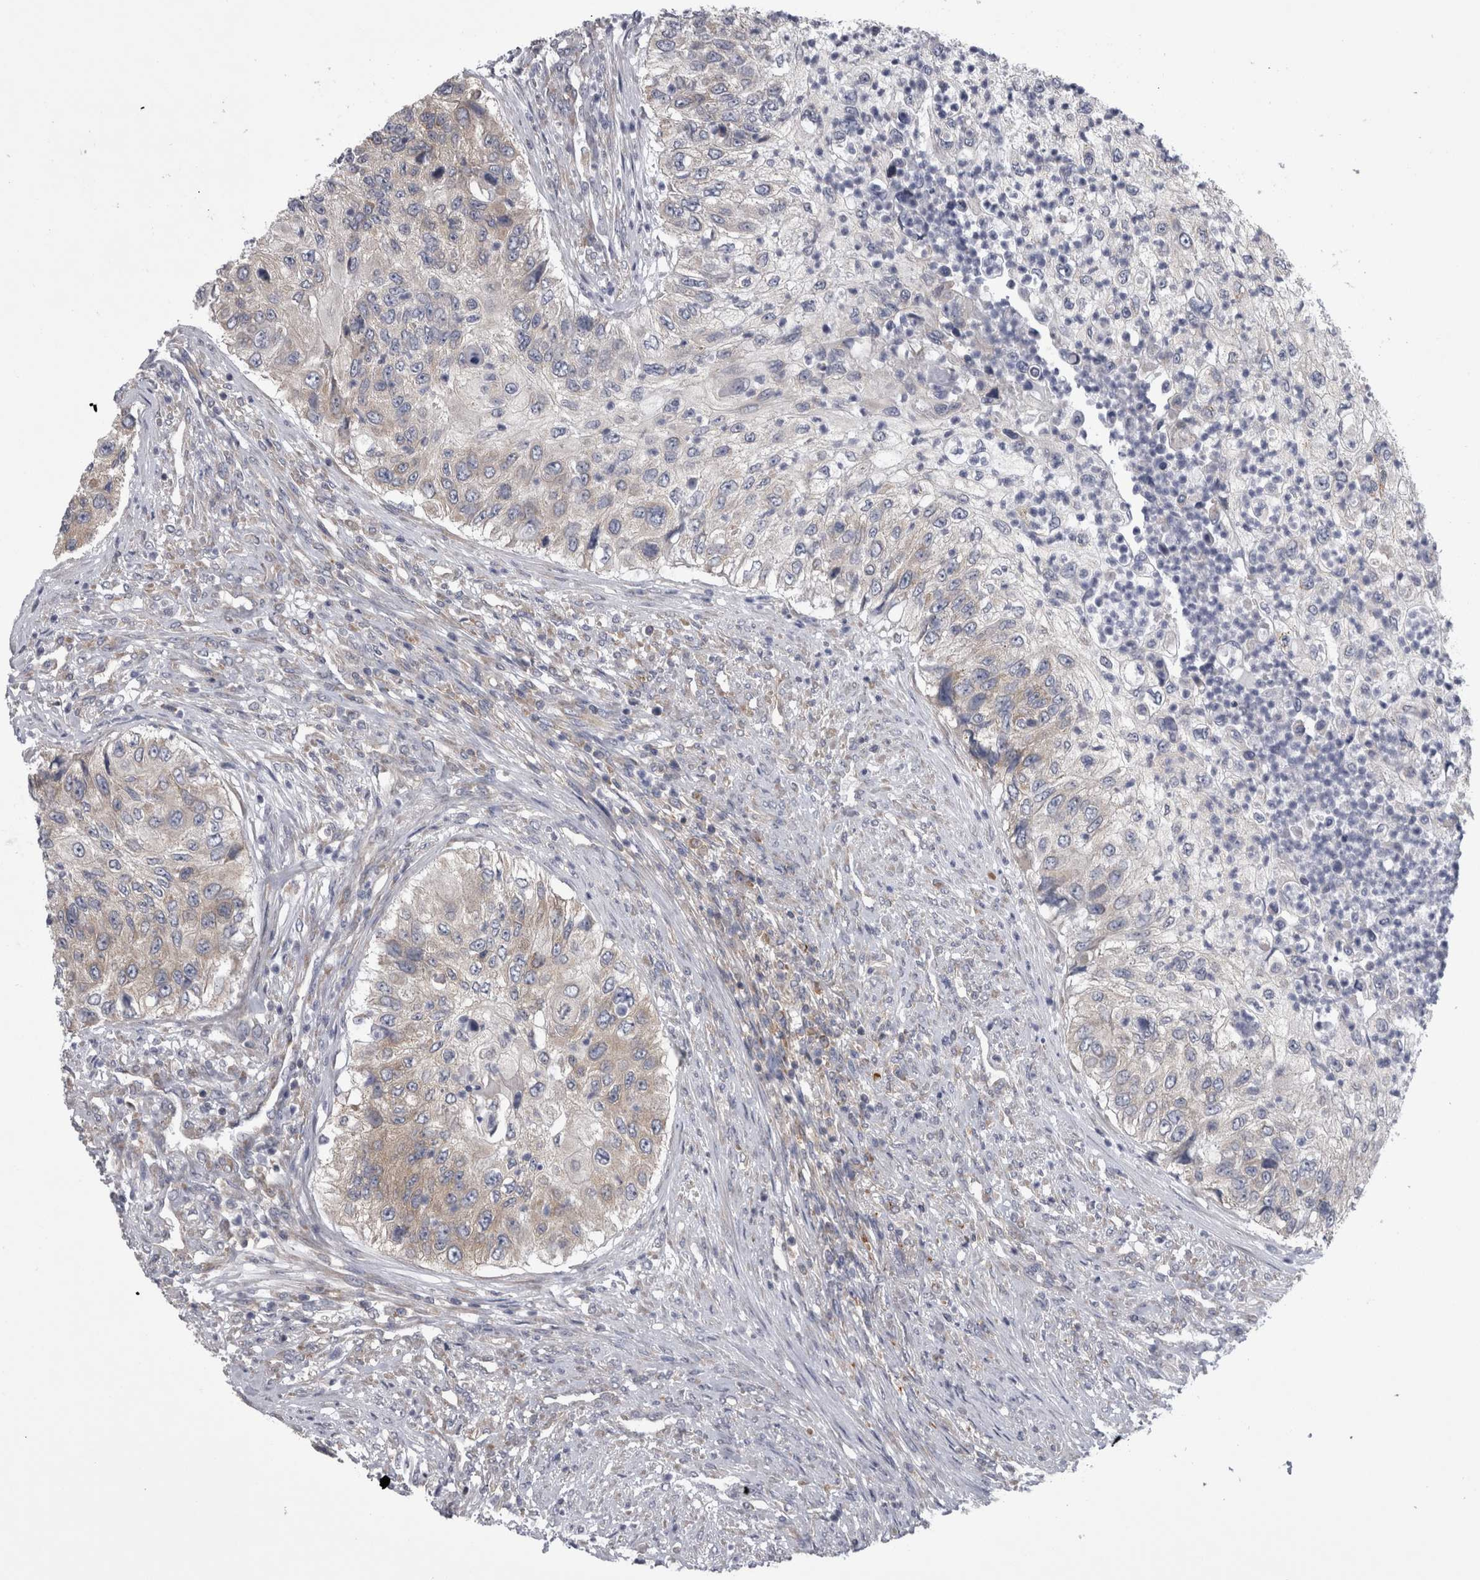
{"staining": {"intensity": "weak", "quantity": "25%-75%", "location": "cytoplasmic/membranous"}, "tissue": "urothelial cancer", "cell_type": "Tumor cells", "image_type": "cancer", "snomed": [{"axis": "morphology", "description": "Urothelial carcinoma, High grade"}, {"axis": "topography", "description": "Urinary bladder"}], "caption": "Protein staining exhibits weak cytoplasmic/membranous staining in approximately 25%-75% of tumor cells in high-grade urothelial carcinoma.", "gene": "PRRC2C", "patient": {"sex": "female", "age": 60}}